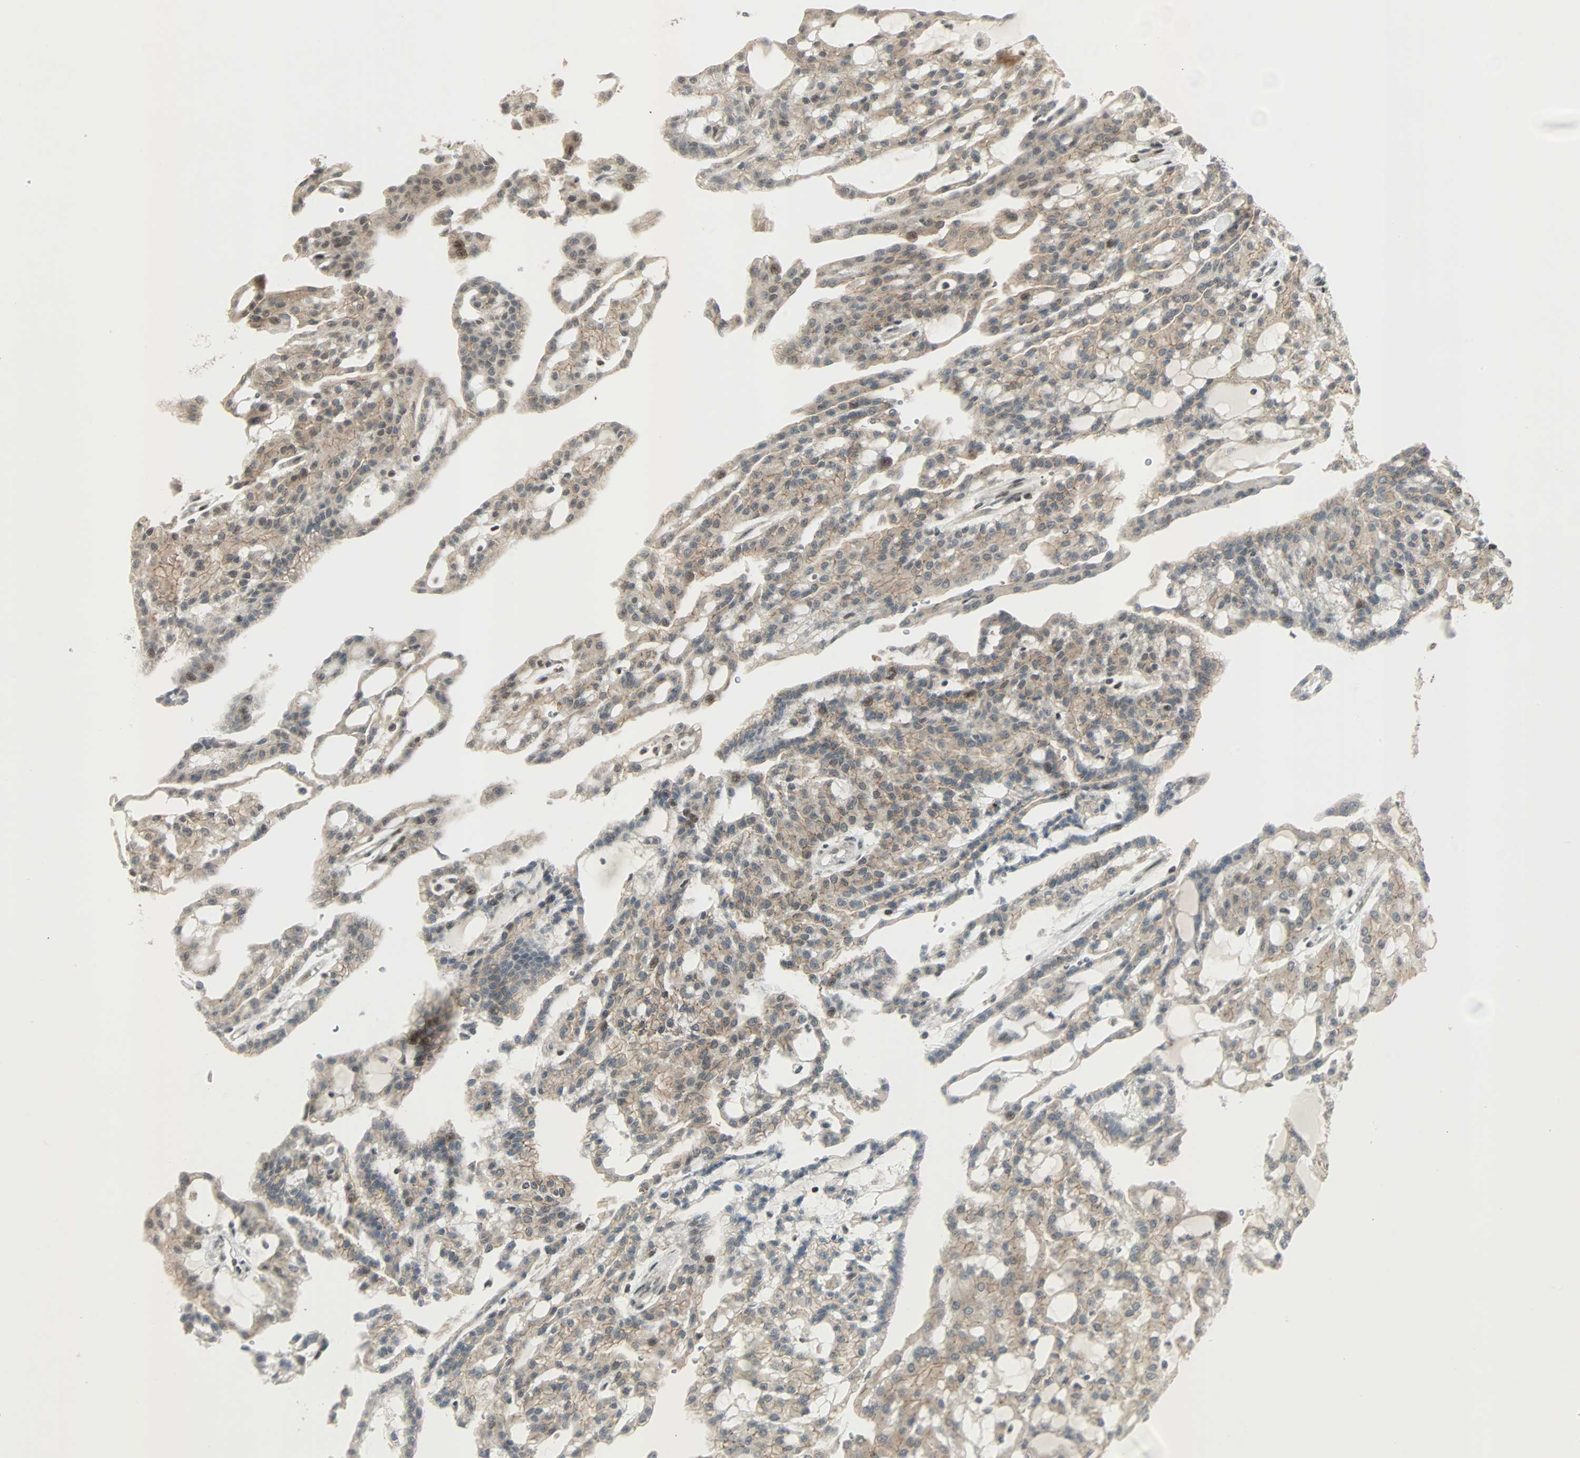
{"staining": {"intensity": "weak", "quantity": ">75%", "location": "cytoplasmic/membranous"}, "tissue": "renal cancer", "cell_type": "Tumor cells", "image_type": "cancer", "snomed": [{"axis": "morphology", "description": "Adenocarcinoma, NOS"}, {"axis": "topography", "description": "Kidney"}], "caption": "DAB immunohistochemical staining of adenocarcinoma (renal) shows weak cytoplasmic/membranous protein positivity in about >75% of tumor cells.", "gene": "CBX4", "patient": {"sex": "male", "age": 63}}